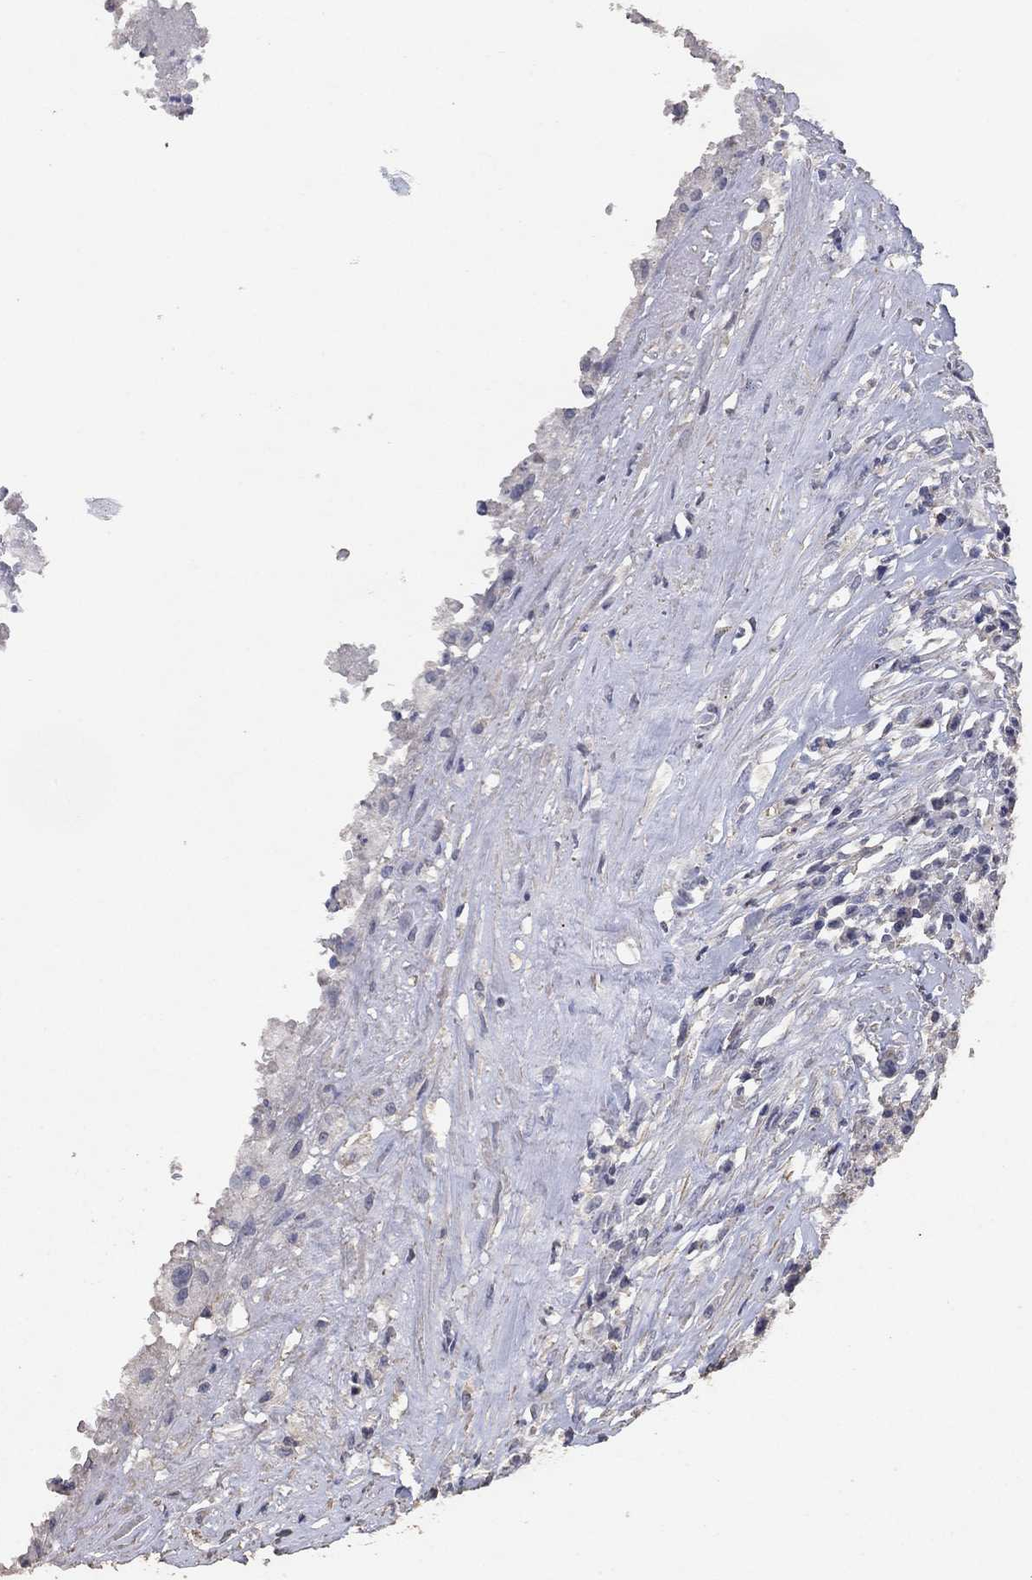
{"staining": {"intensity": "negative", "quantity": "none", "location": "none"}, "tissue": "testis cancer", "cell_type": "Tumor cells", "image_type": "cancer", "snomed": [{"axis": "morphology", "description": "Necrosis, NOS"}, {"axis": "morphology", "description": "Carcinoma, Embryonal, NOS"}, {"axis": "topography", "description": "Testis"}], "caption": "Tumor cells are negative for protein expression in human testis cancer (embryonal carcinoma).", "gene": "ADPRHL1", "patient": {"sex": "male", "age": 19}}